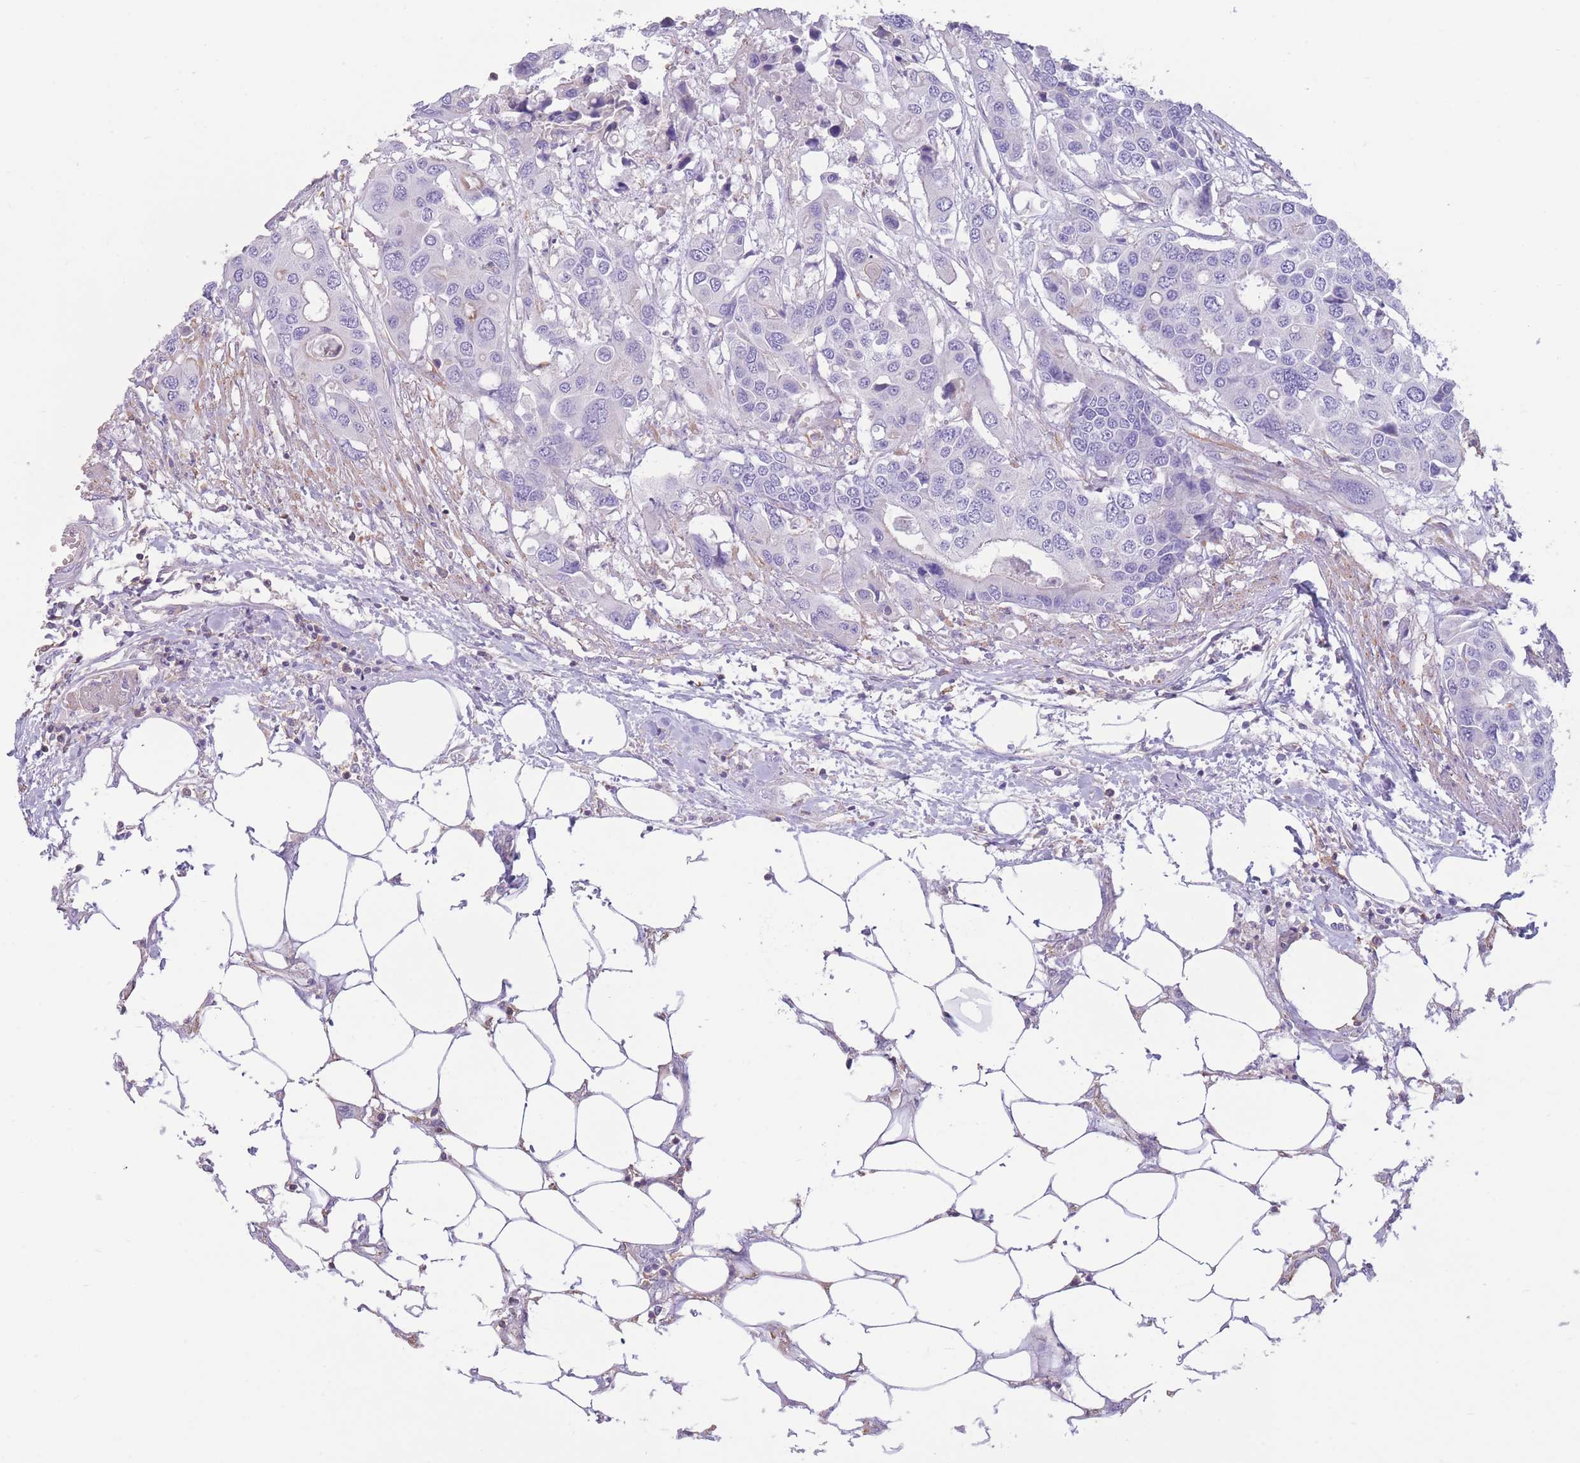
{"staining": {"intensity": "negative", "quantity": "none", "location": "none"}, "tissue": "colorectal cancer", "cell_type": "Tumor cells", "image_type": "cancer", "snomed": [{"axis": "morphology", "description": "Adenocarcinoma, NOS"}, {"axis": "topography", "description": "Colon"}], "caption": "Photomicrograph shows no protein positivity in tumor cells of colorectal cancer tissue.", "gene": "PDHA1", "patient": {"sex": "male", "age": 77}}